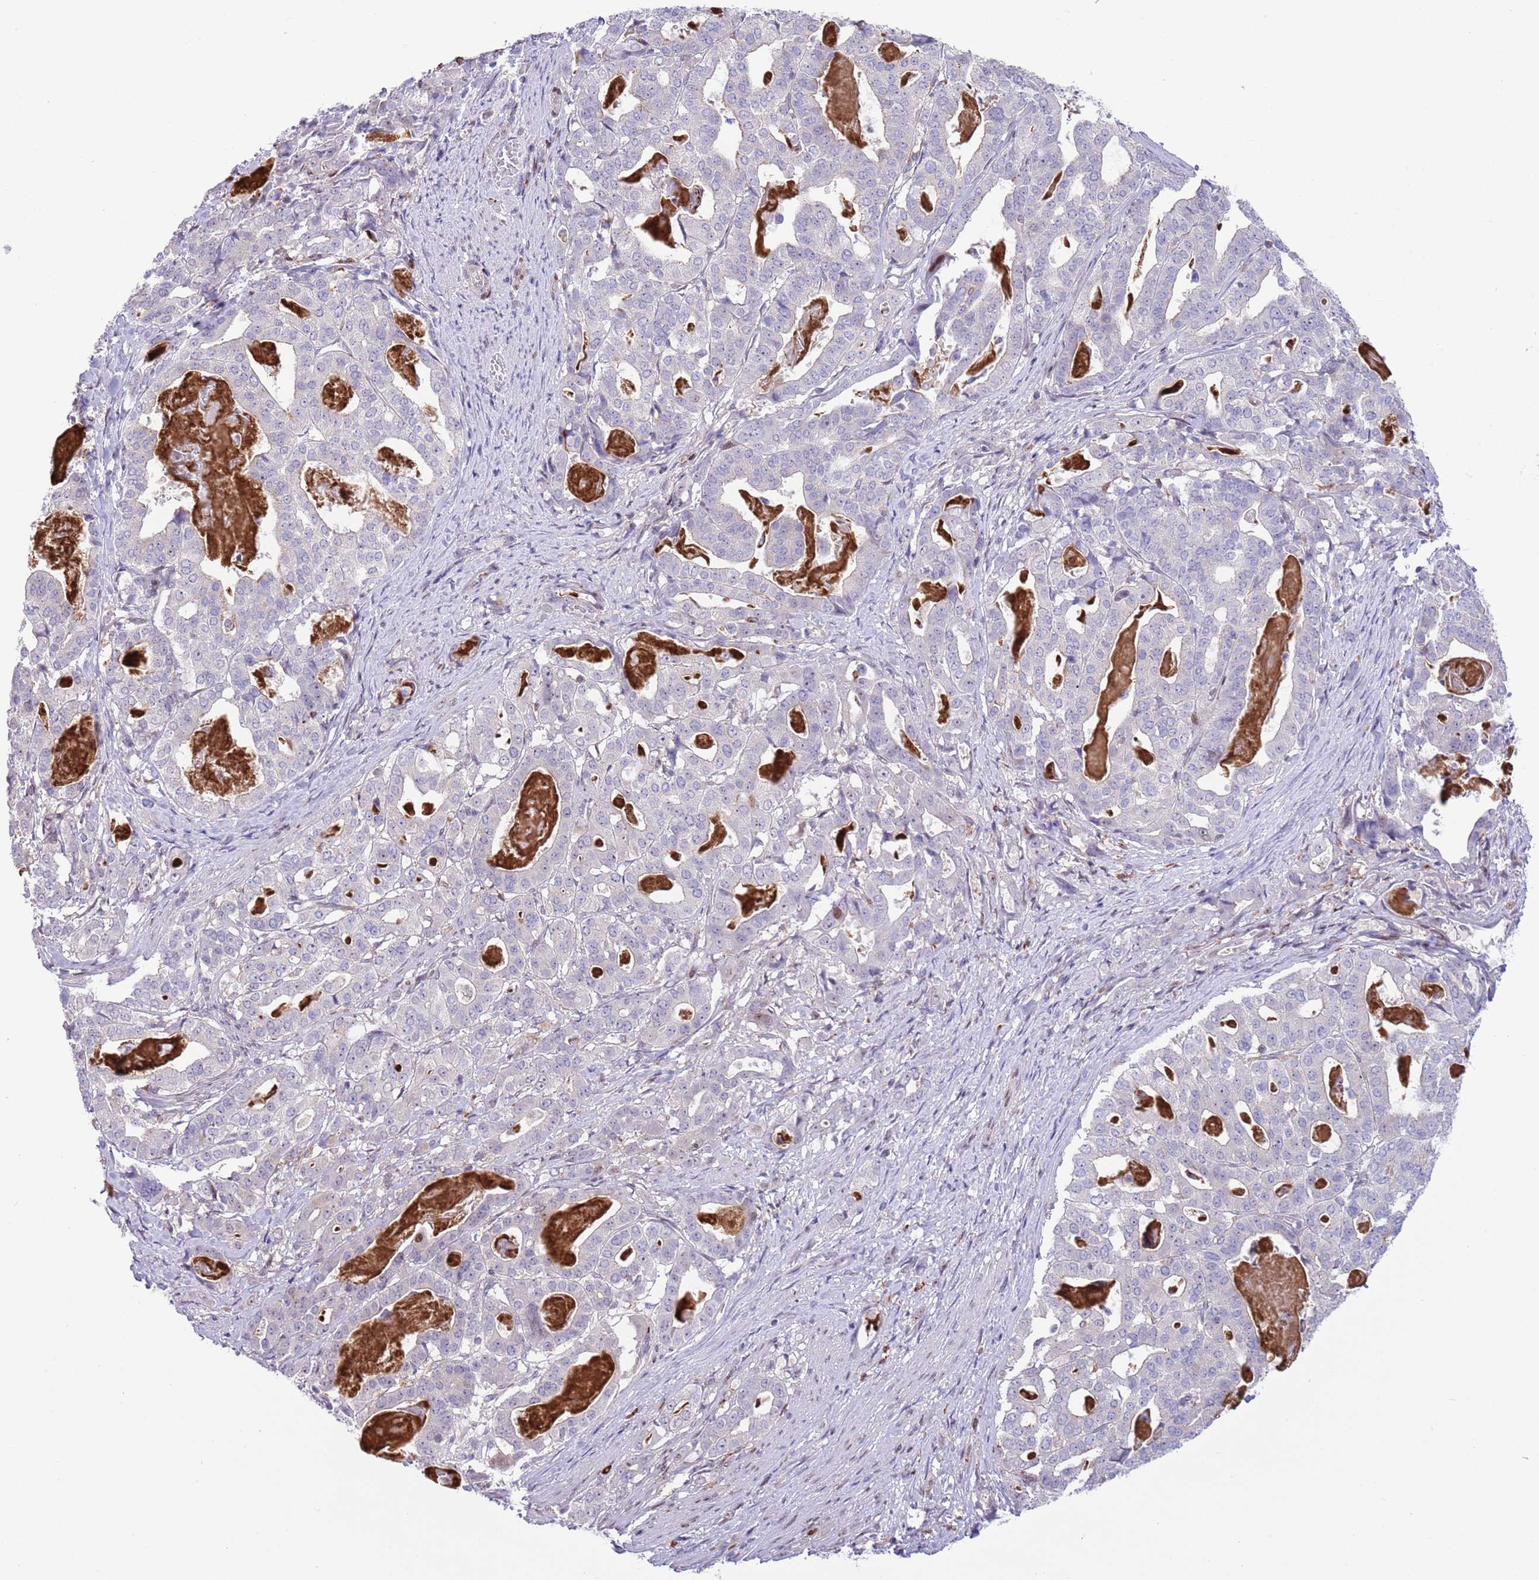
{"staining": {"intensity": "negative", "quantity": "none", "location": "none"}, "tissue": "stomach cancer", "cell_type": "Tumor cells", "image_type": "cancer", "snomed": [{"axis": "morphology", "description": "Adenocarcinoma, NOS"}, {"axis": "topography", "description": "Stomach"}], "caption": "A photomicrograph of stomach adenocarcinoma stained for a protein demonstrates no brown staining in tumor cells.", "gene": "ANO8", "patient": {"sex": "male", "age": 48}}